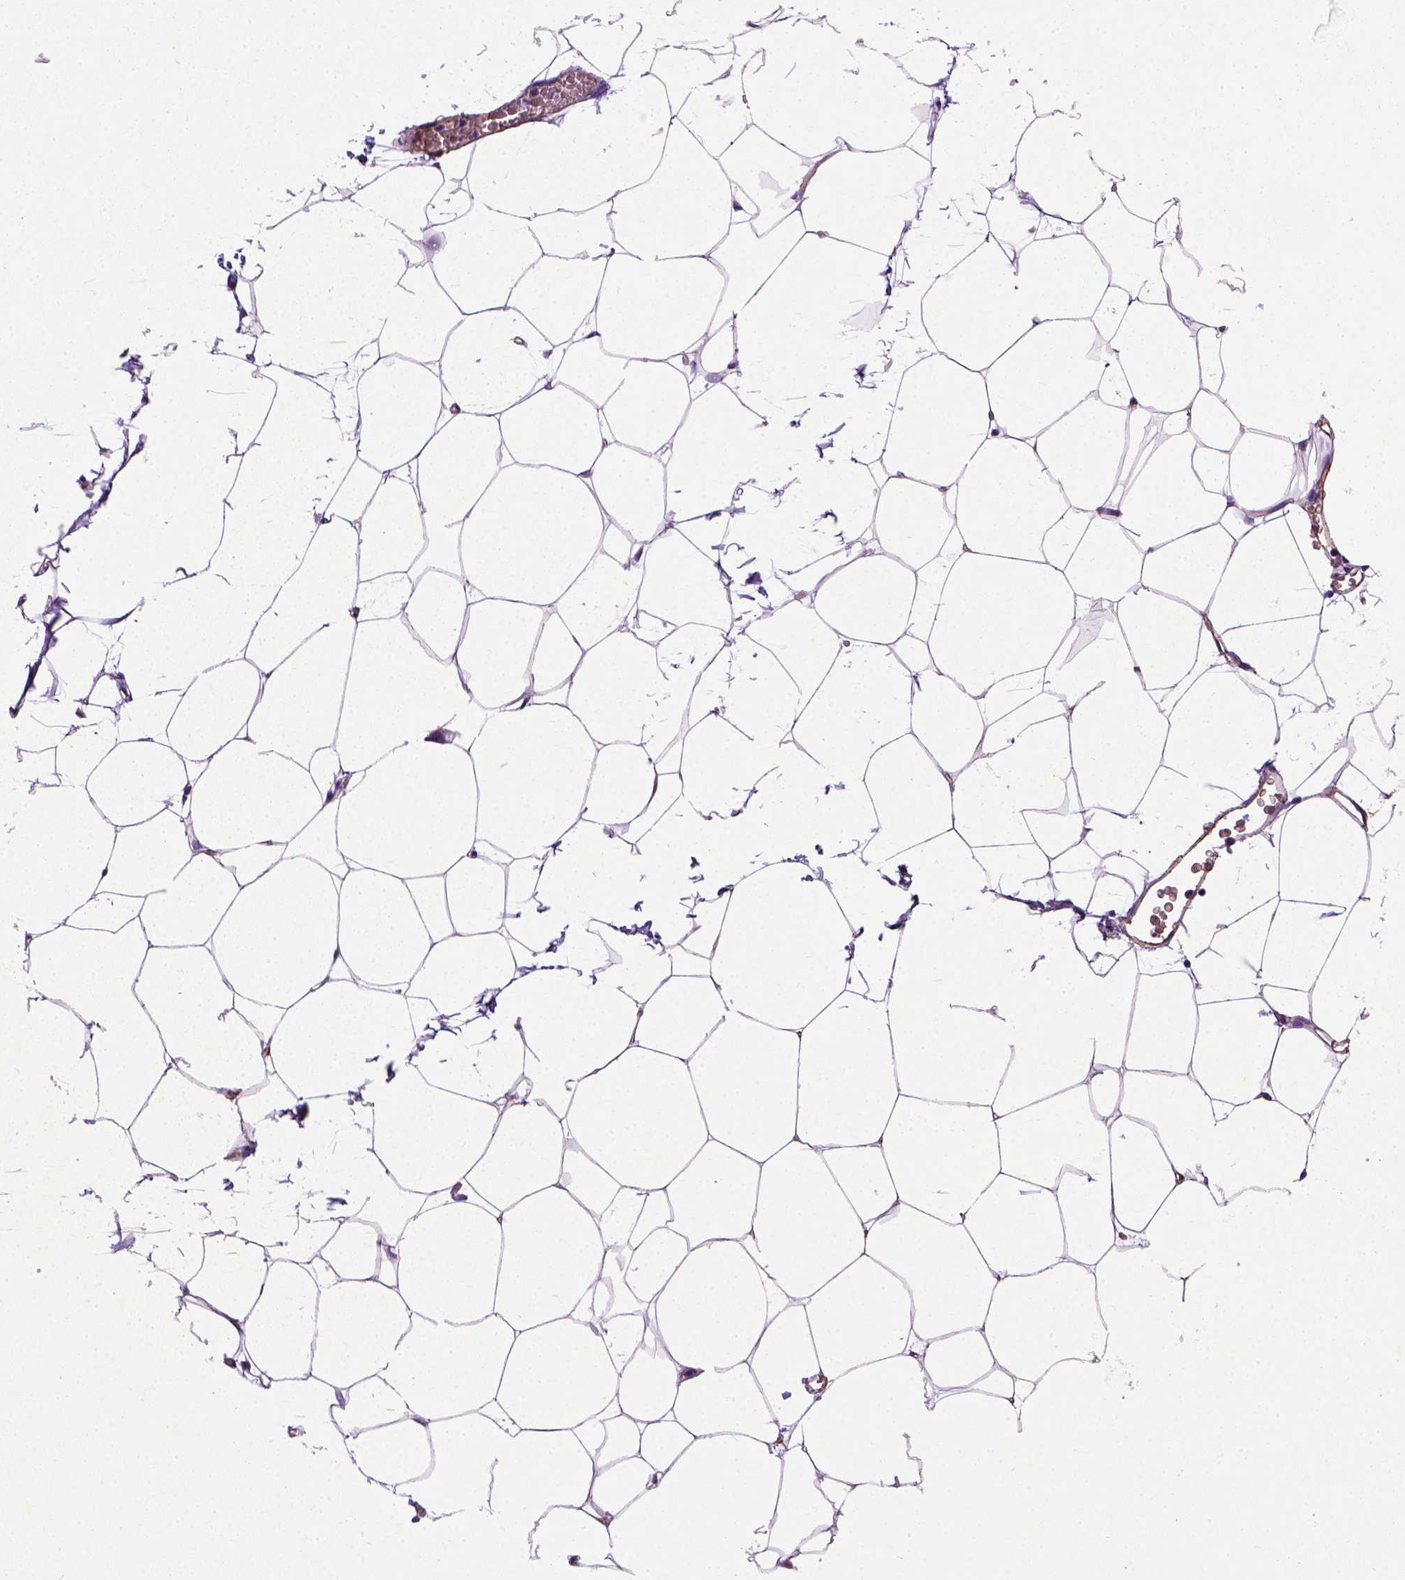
{"staining": {"intensity": "negative", "quantity": "none", "location": "none"}, "tissue": "adipose tissue", "cell_type": "Adipocytes", "image_type": "normal", "snomed": [{"axis": "morphology", "description": "Normal tissue, NOS"}, {"axis": "topography", "description": "Adipose tissue"}], "caption": "This is a histopathology image of immunohistochemistry staining of unremarkable adipose tissue, which shows no positivity in adipocytes.", "gene": "VWF", "patient": {"sex": "male", "age": 57}}